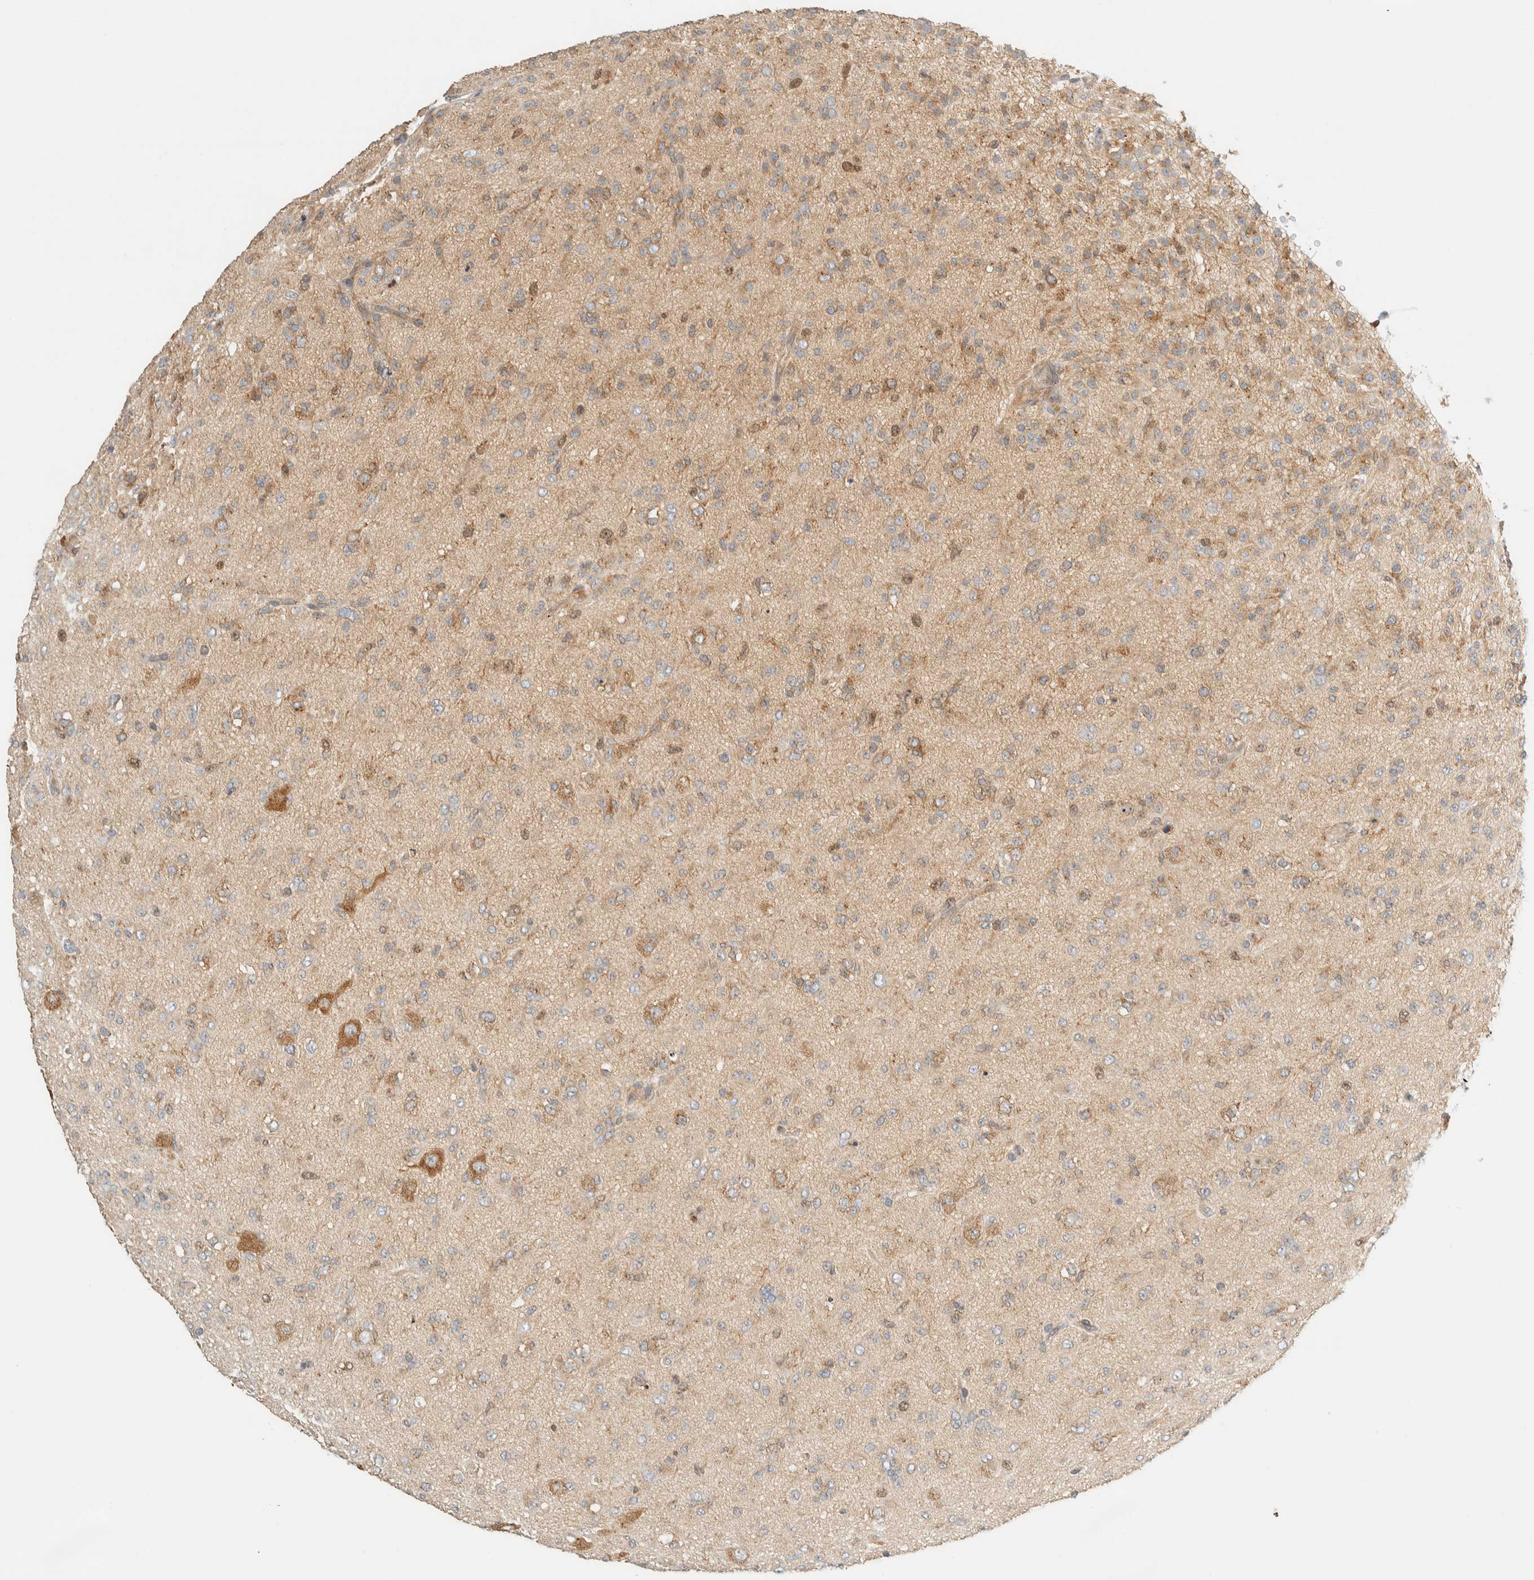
{"staining": {"intensity": "weak", "quantity": "25%-75%", "location": "cytoplasmic/membranous"}, "tissue": "glioma", "cell_type": "Tumor cells", "image_type": "cancer", "snomed": [{"axis": "morphology", "description": "Glioma, malignant, Low grade"}, {"axis": "topography", "description": "Brain"}], "caption": "High-power microscopy captured an immunohistochemistry (IHC) histopathology image of malignant low-grade glioma, revealing weak cytoplasmic/membranous positivity in approximately 25%-75% of tumor cells. Nuclei are stained in blue.", "gene": "ARFGEF1", "patient": {"sex": "male", "age": 65}}